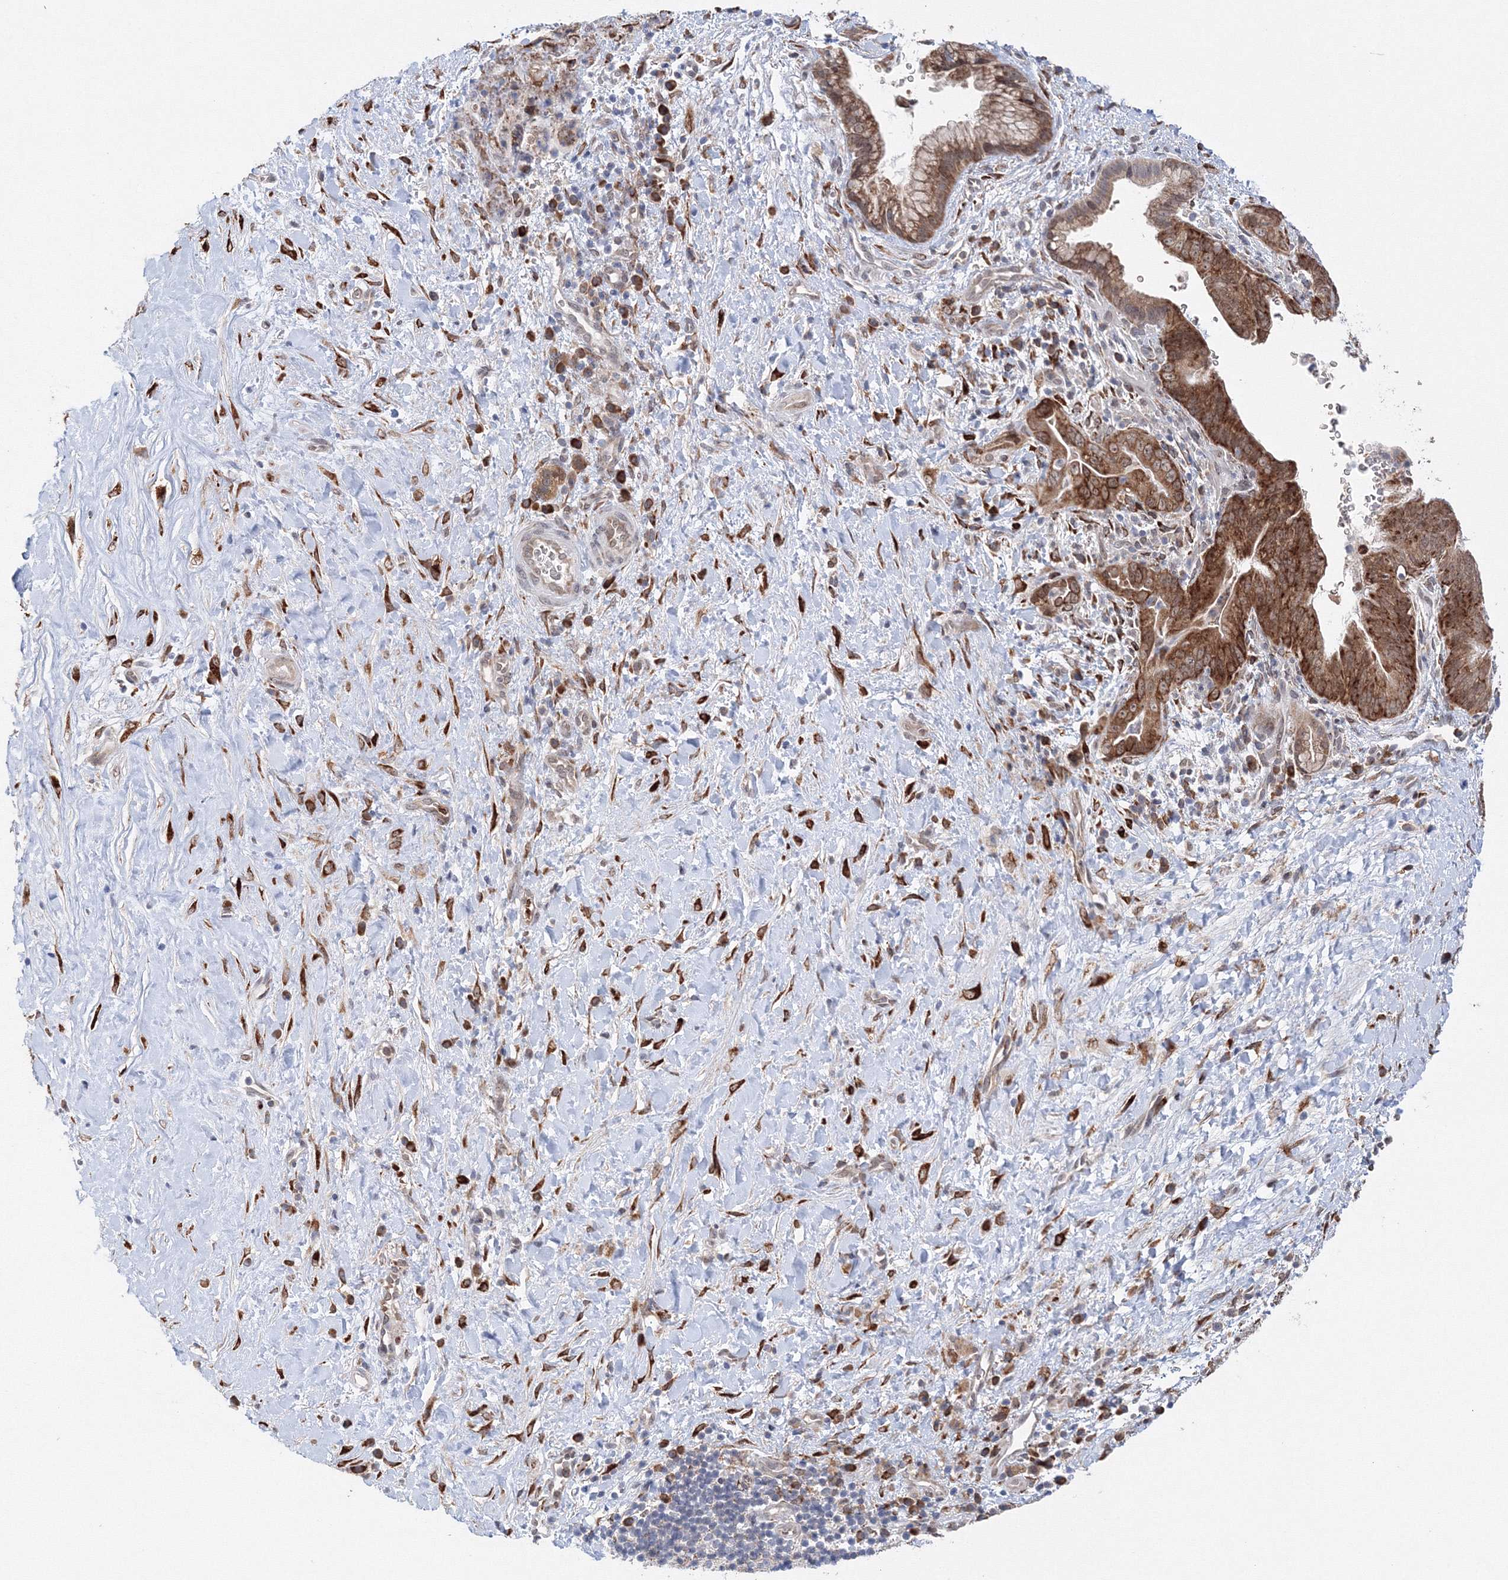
{"staining": {"intensity": "strong", "quantity": ">75%", "location": "cytoplasmic/membranous"}, "tissue": "pancreatic cancer", "cell_type": "Tumor cells", "image_type": "cancer", "snomed": [{"axis": "morphology", "description": "Adenocarcinoma, NOS"}, {"axis": "topography", "description": "Pancreas"}], "caption": "An IHC histopathology image of neoplastic tissue is shown. Protein staining in brown labels strong cytoplasmic/membranous positivity in pancreatic cancer (adenocarcinoma) within tumor cells. Nuclei are stained in blue.", "gene": "DIS3L2", "patient": {"sex": "male", "age": 75}}